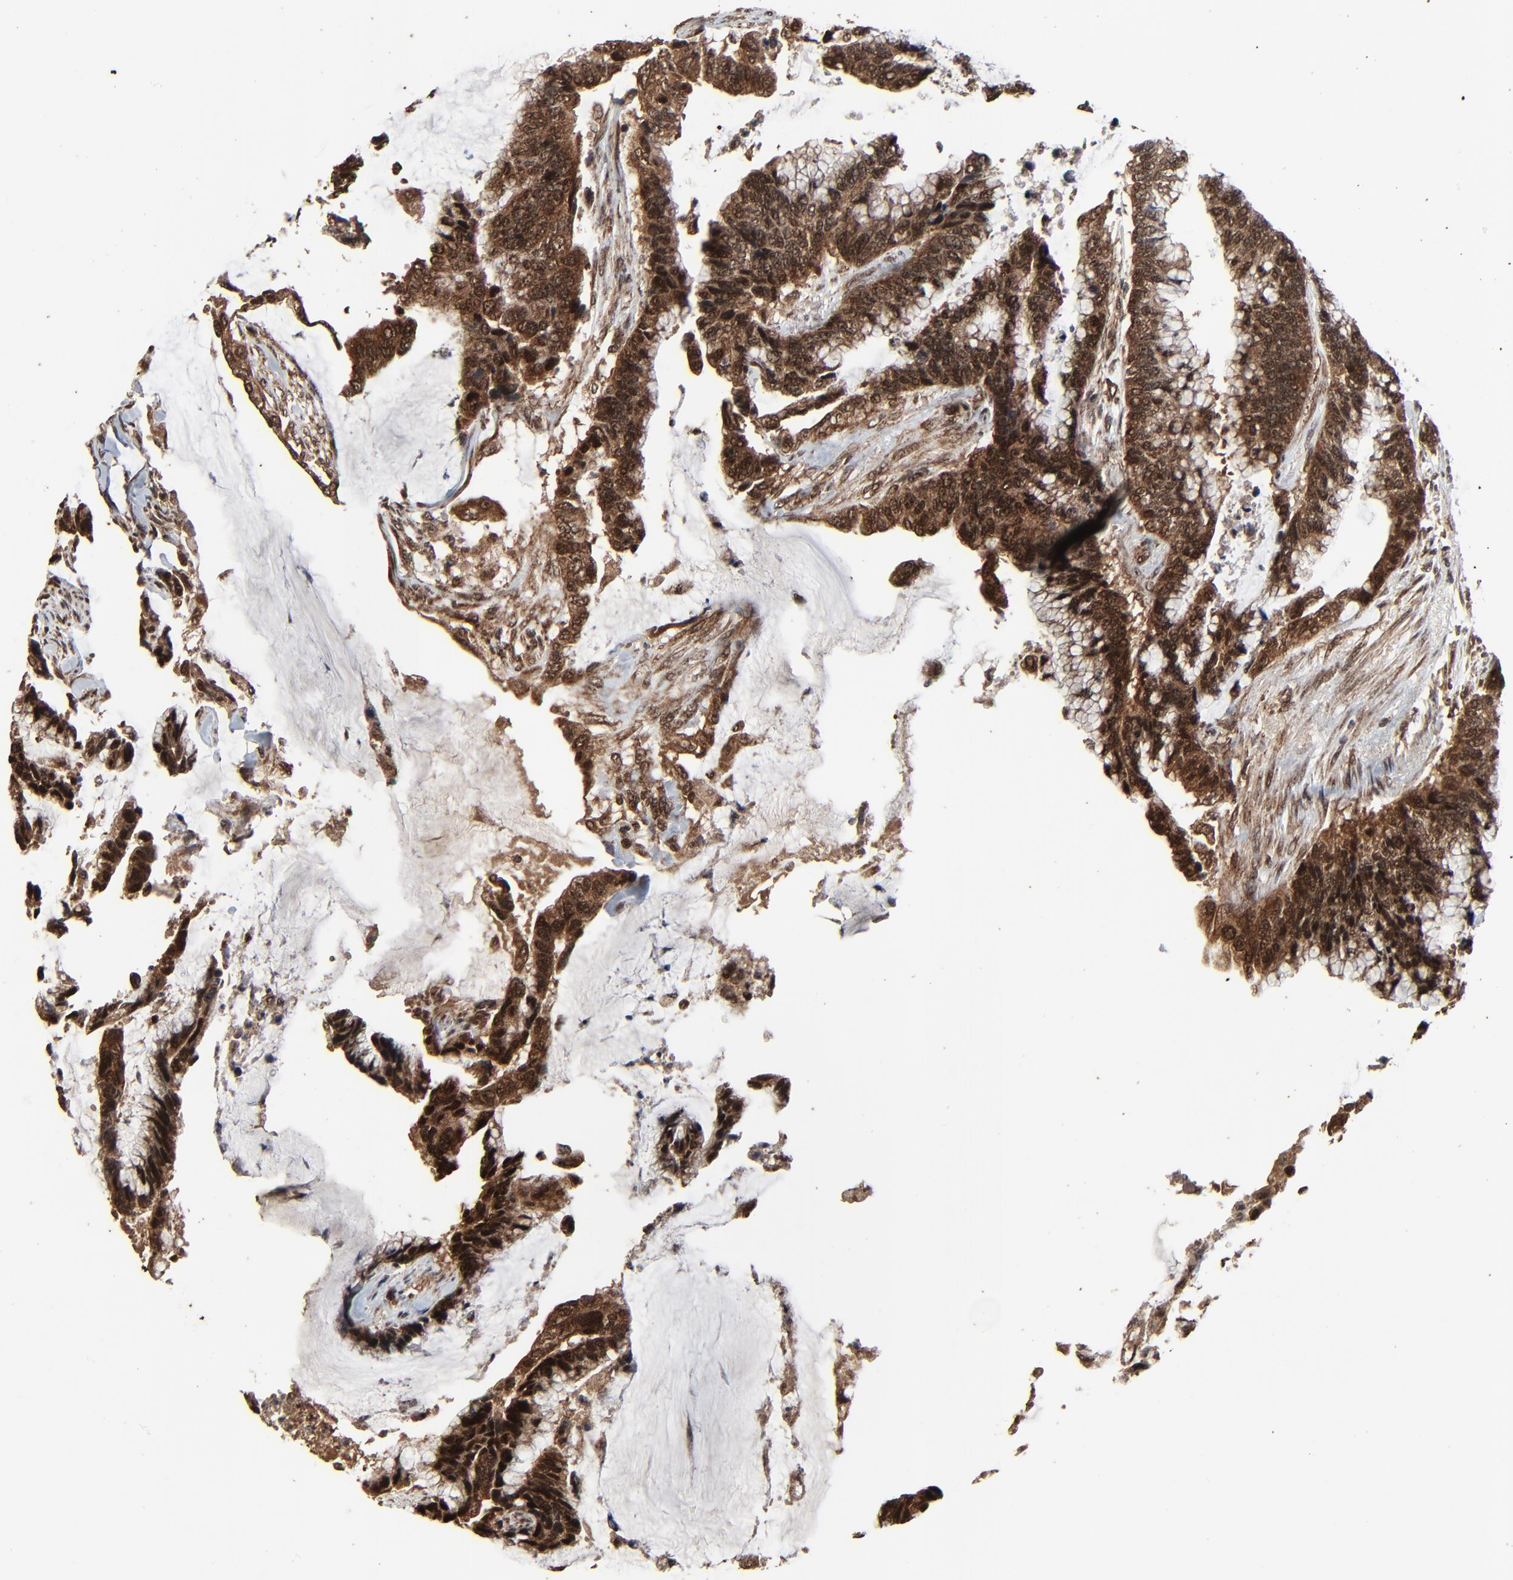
{"staining": {"intensity": "moderate", "quantity": ">75%", "location": "cytoplasmic/membranous,nuclear"}, "tissue": "colorectal cancer", "cell_type": "Tumor cells", "image_type": "cancer", "snomed": [{"axis": "morphology", "description": "Adenocarcinoma, NOS"}, {"axis": "topography", "description": "Rectum"}], "caption": "The immunohistochemical stain highlights moderate cytoplasmic/membranous and nuclear positivity in tumor cells of colorectal cancer (adenocarcinoma) tissue. The protein is stained brown, and the nuclei are stained in blue (DAB (3,3'-diaminobenzidine) IHC with brightfield microscopy, high magnification).", "gene": "RHOJ", "patient": {"sex": "female", "age": 59}}